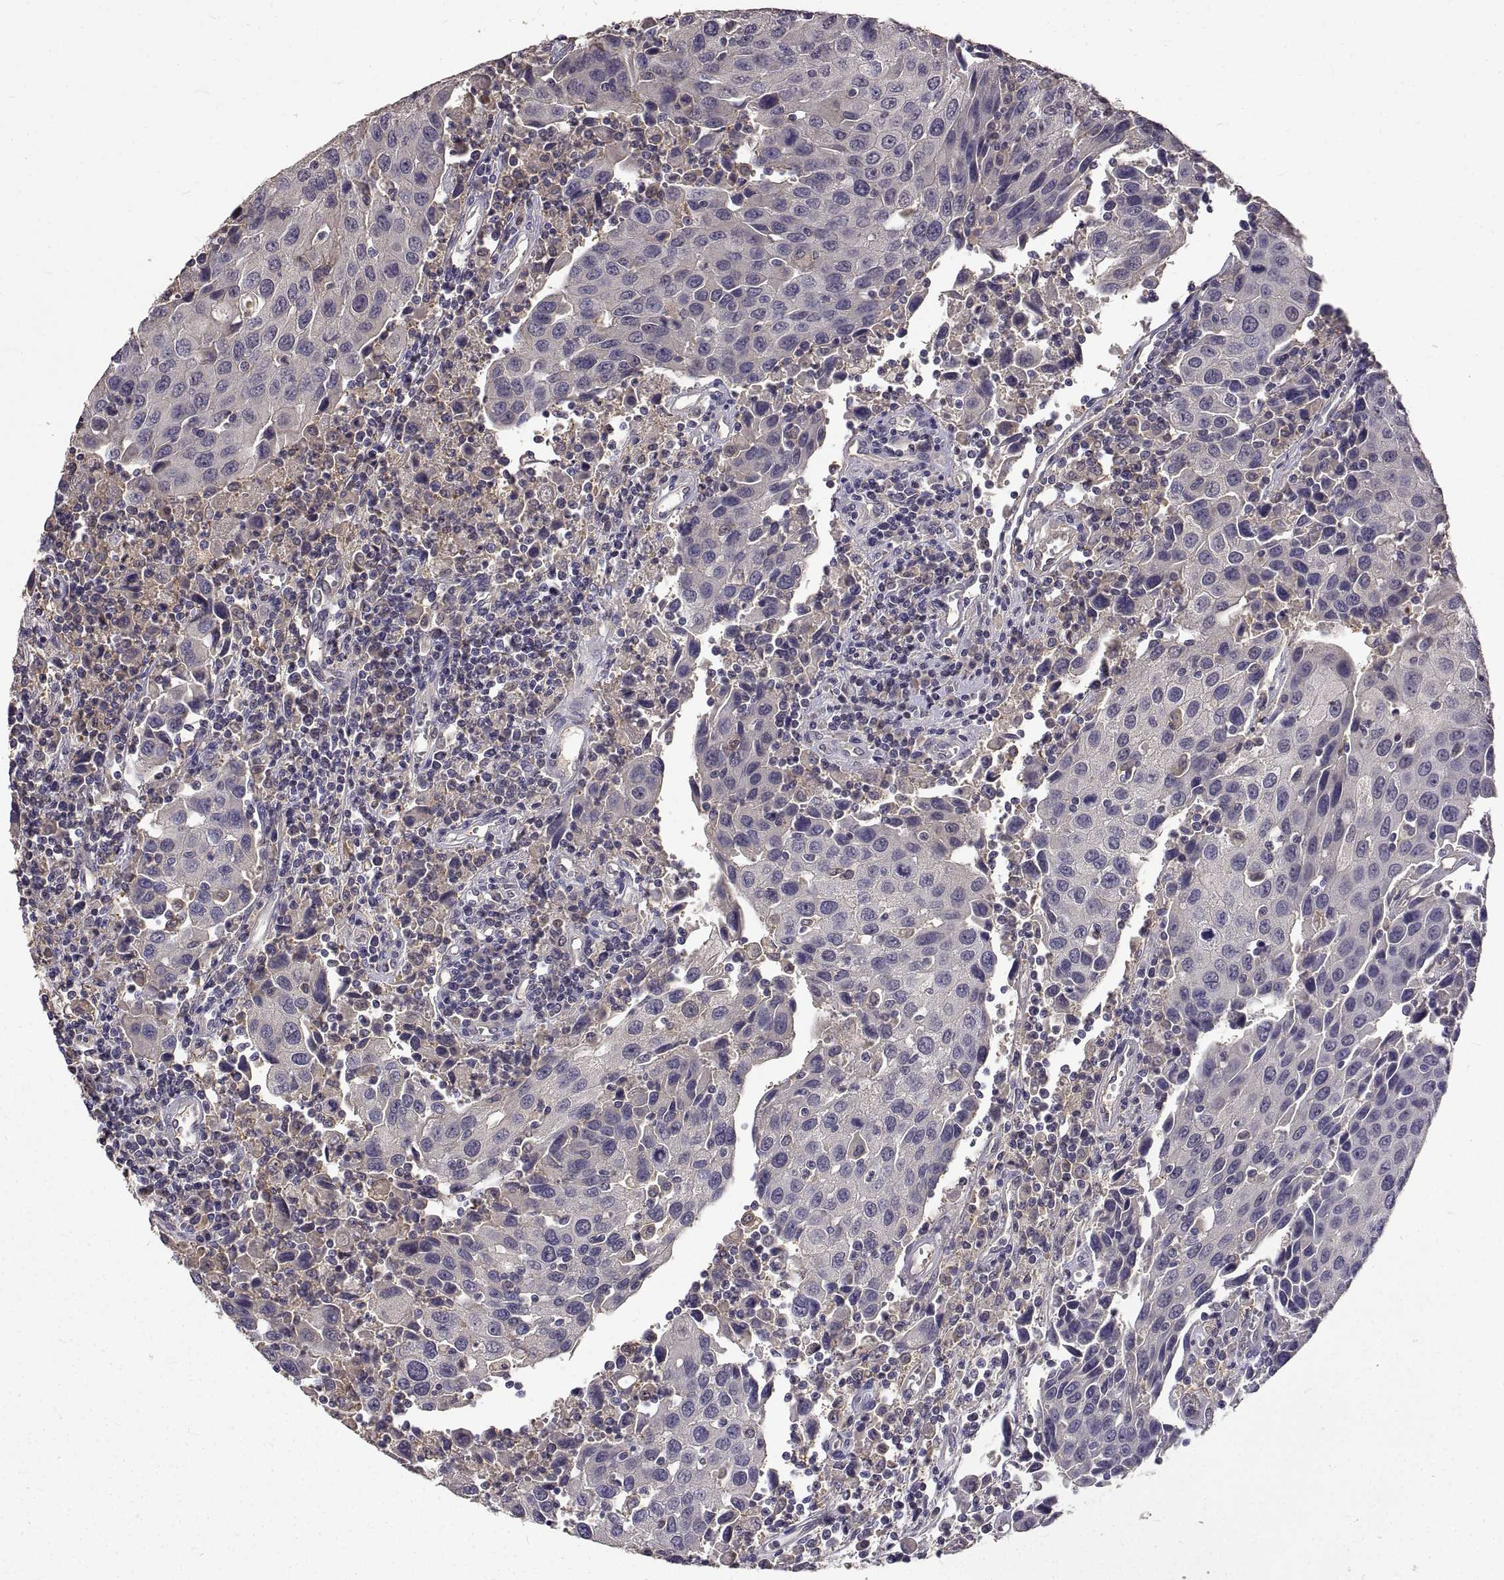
{"staining": {"intensity": "negative", "quantity": "none", "location": "none"}, "tissue": "urothelial cancer", "cell_type": "Tumor cells", "image_type": "cancer", "snomed": [{"axis": "morphology", "description": "Urothelial carcinoma, High grade"}, {"axis": "topography", "description": "Urinary bladder"}], "caption": "IHC image of urothelial cancer stained for a protein (brown), which exhibits no positivity in tumor cells.", "gene": "PEA15", "patient": {"sex": "female", "age": 85}}